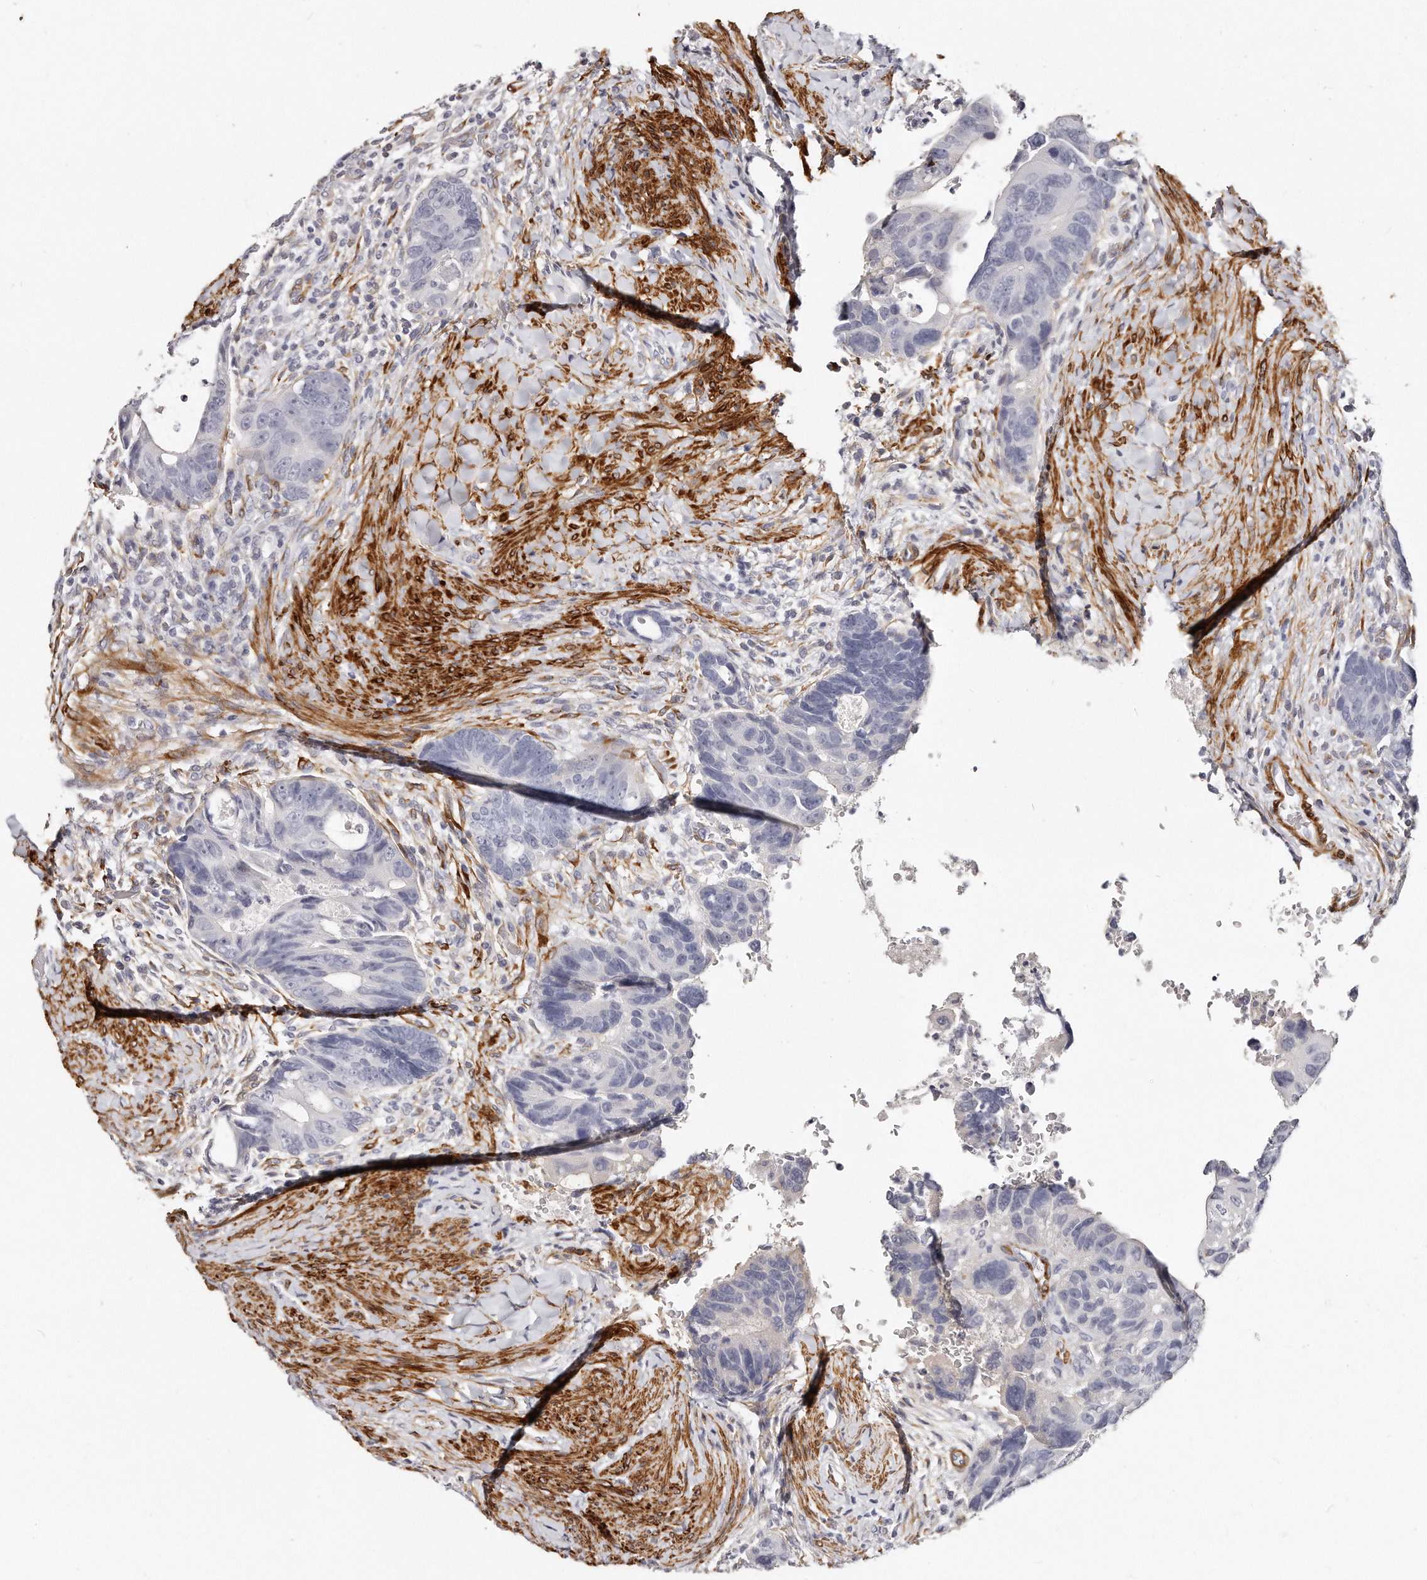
{"staining": {"intensity": "negative", "quantity": "none", "location": "none"}, "tissue": "colorectal cancer", "cell_type": "Tumor cells", "image_type": "cancer", "snomed": [{"axis": "morphology", "description": "Adenocarcinoma, NOS"}, {"axis": "topography", "description": "Rectum"}], "caption": "Tumor cells show no significant staining in colorectal cancer.", "gene": "LMOD1", "patient": {"sex": "male", "age": 59}}